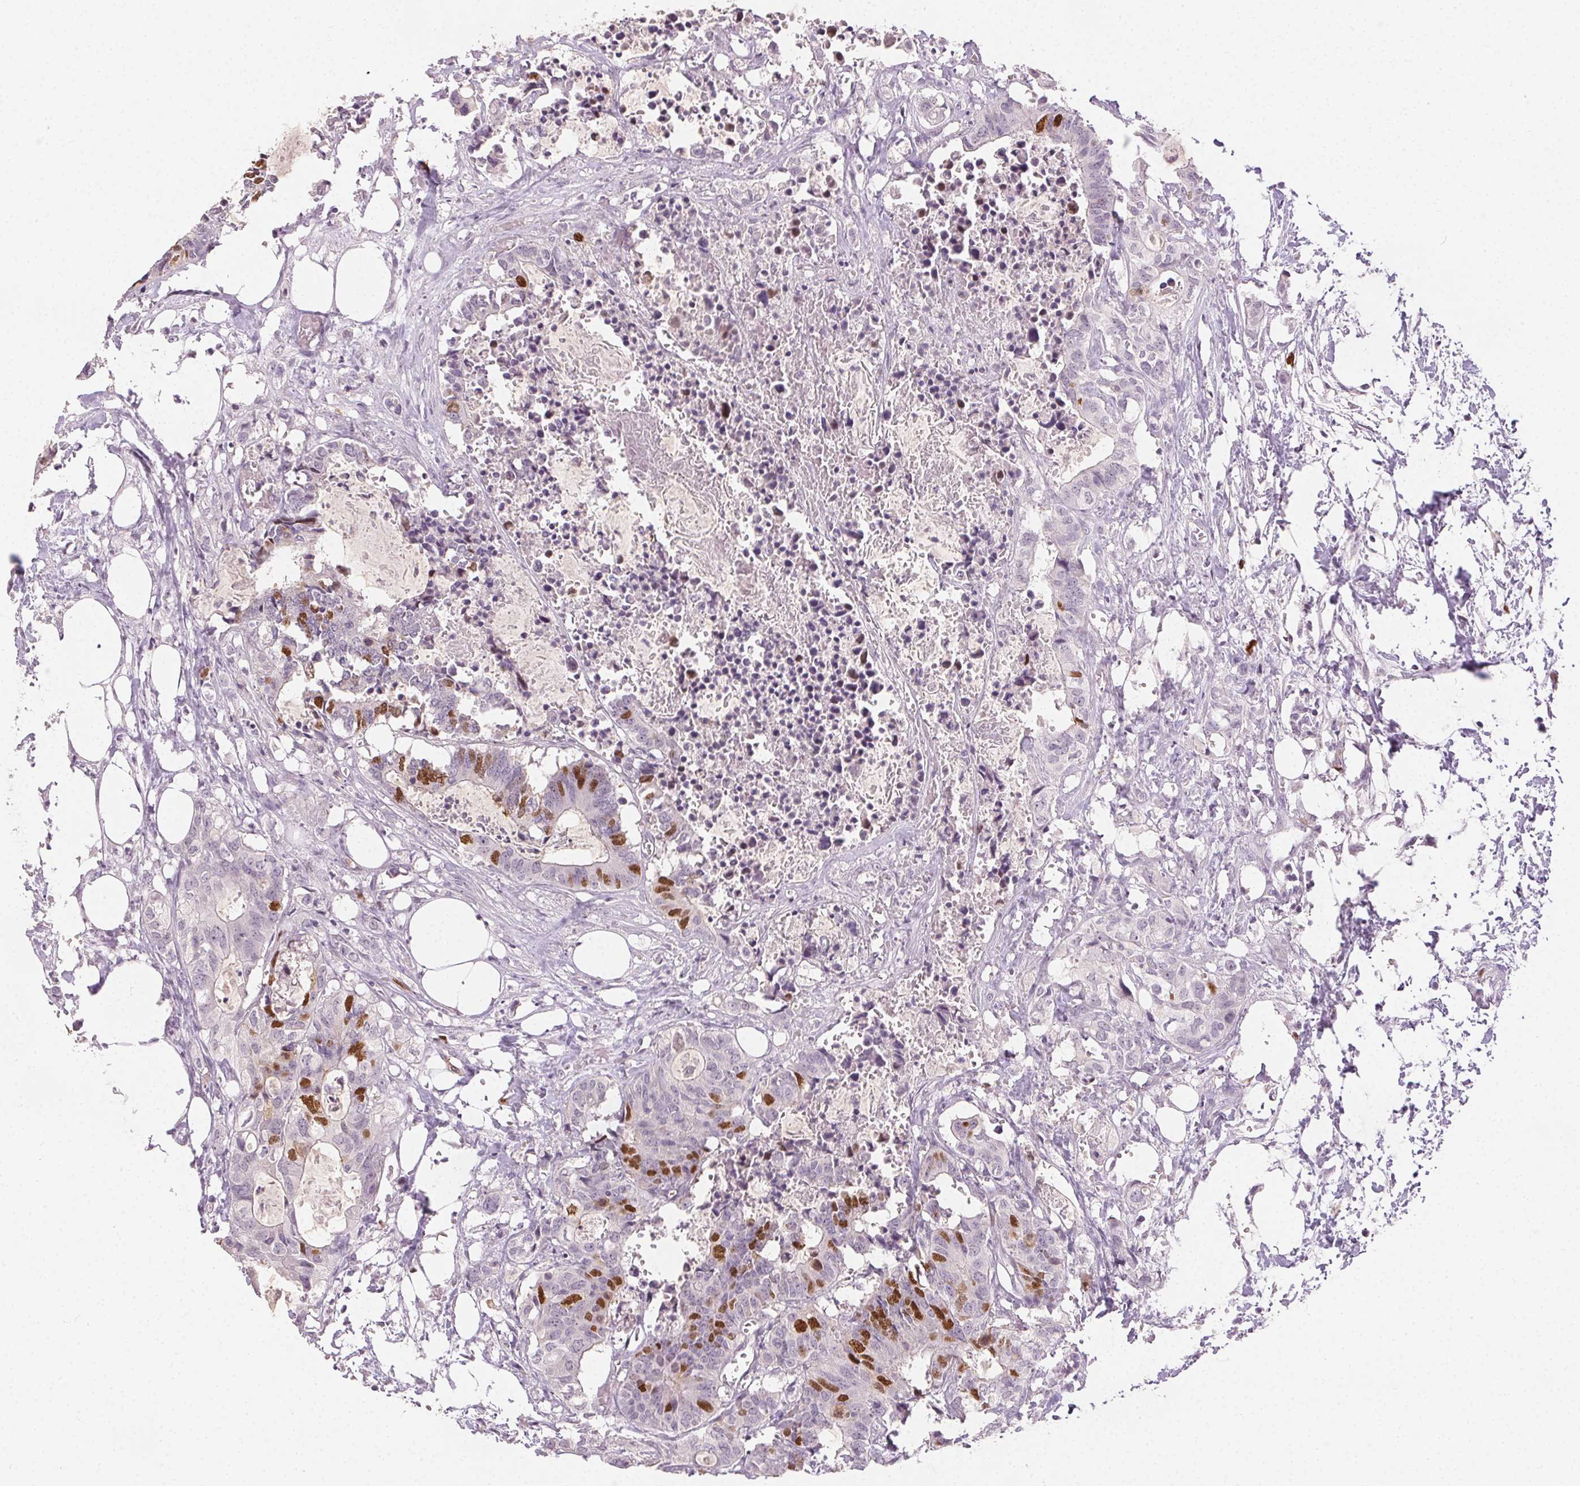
{"staining": {"intensity": "moderate", "quantity": "25%-75%", "location": "nuclear"}, "tissue": "colorectal cancer", "cell_type": "Tumor cells", "image_type": "cancer", "snomed": [{"axis": "morphology", "description": "Adenocarcinoma, NOS"}, {"axis": "topography", "description": "Colon"}, {"axis": "topography", "description": "Rectum"}], "caption": "A brown stain highlights moderate nuclear staining of a protein in colorectal cancer (adenocarcinoma) tumor cells.", "gene": "ANLN", "patient": {"sex": "male", "age": 57}}